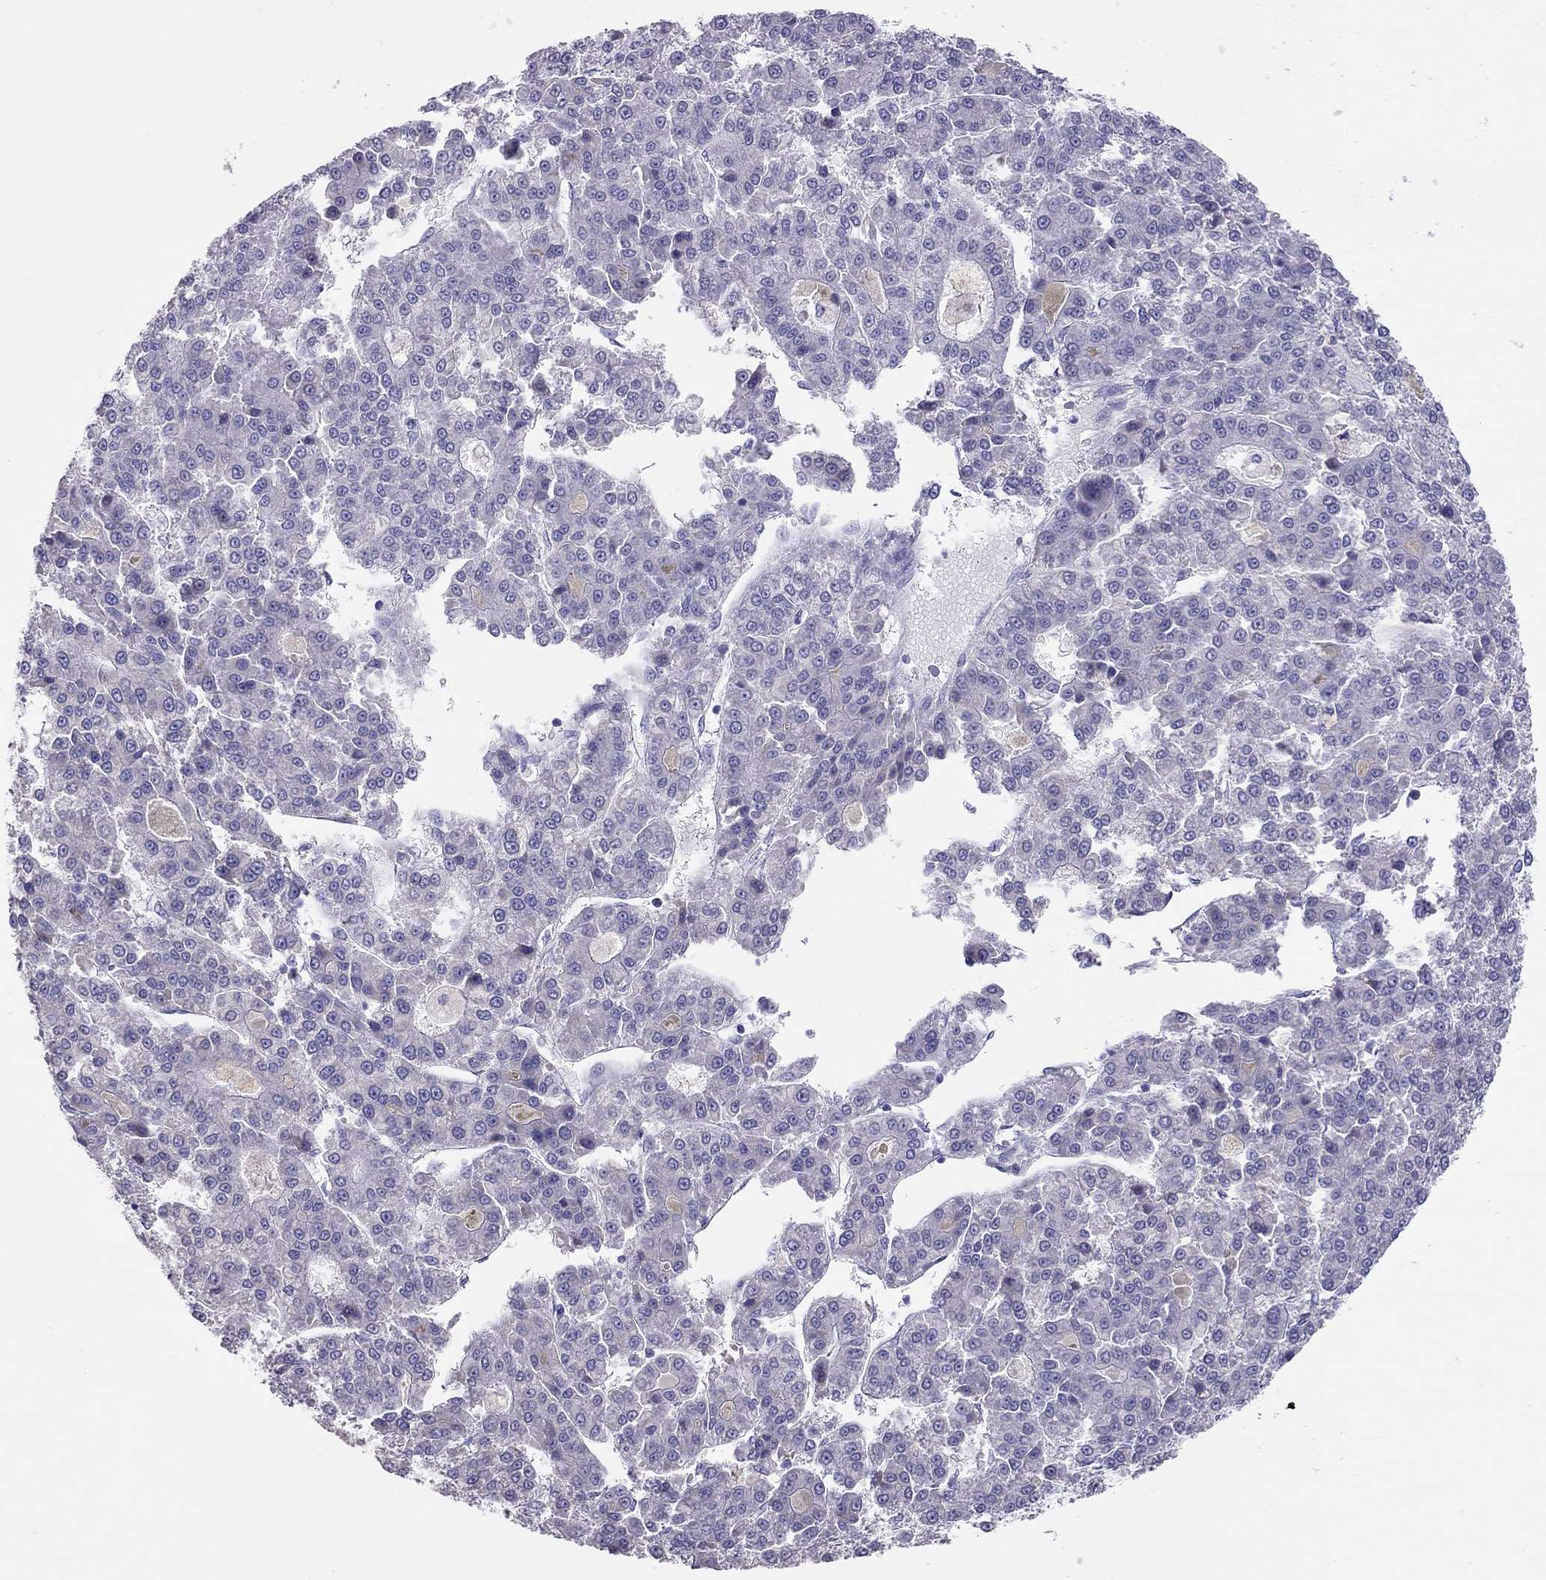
{"staining": {"intensity": "negative", "quantity": "none", "location": "none"}, "tissue": "liver cancer", "cell_type": "Tumor cells", "image_type": "cancer", "snomed": [{"axis": "morphology", "description": "Carcinoma, Hepatocellular, NOS"}, {"axis": "topography", "description": "Liver"}], "caption": "Tumor cells are negative for brown protein staining in liver hepatocellular carcinoma. The staining is performed using DAB brown chromogen with nuclei counter-stained in using hematoxylin.", "gene": "KCNV2", "patient": {"sex": "male", "age": 70}}